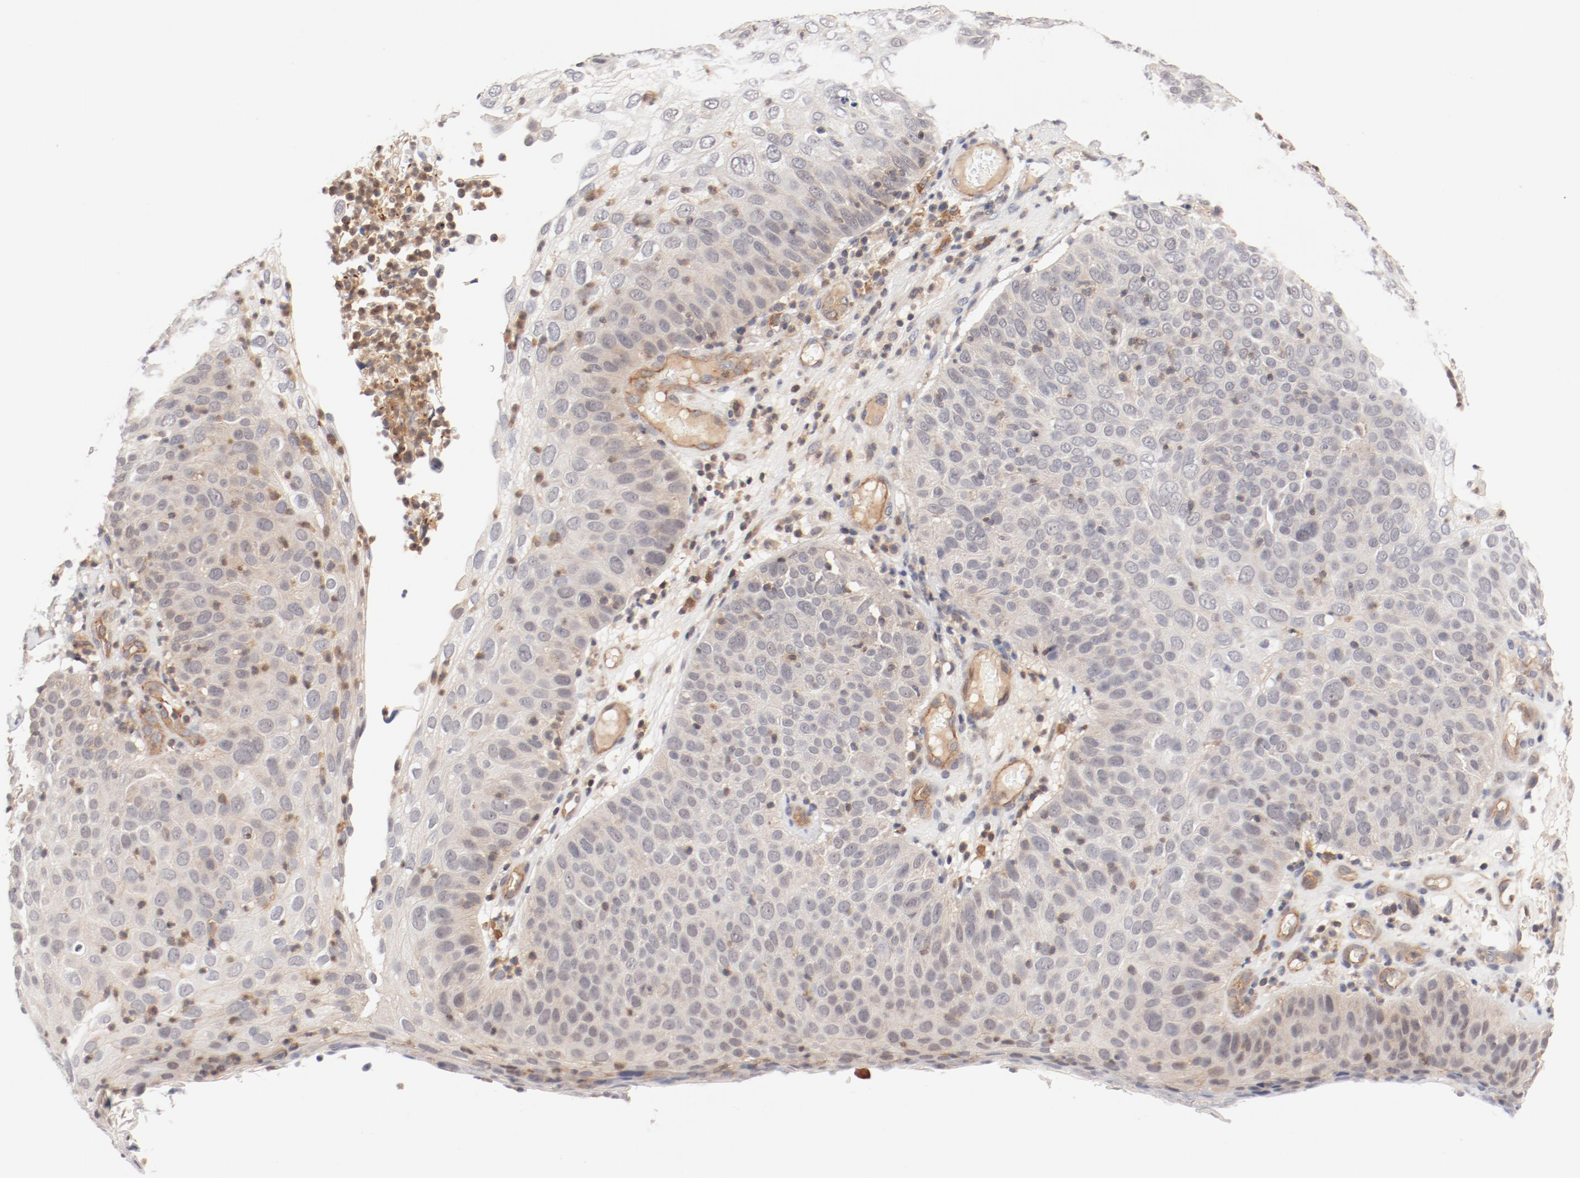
{"staining": {"intensity": "weak", "quantity": "25%-75%", "location": "cytoplasmic/membranous"}, "tissue": "skin cancer", "cell_type": "Tumor cells", "image_type": "cancer", "snomed": [{"axis": "morphology", "description": "Squamous cell carcinoma, NOS"}, {"axis": "topography", "description": "Skin"}], "caption": "Skin cancer stained with IHC reveals weak cytoplasmic/membranous staining in approximately 25%-75% of tumor cells.", "gene": "ZNF267", "patient": {"sex": "male", "age": 87}}